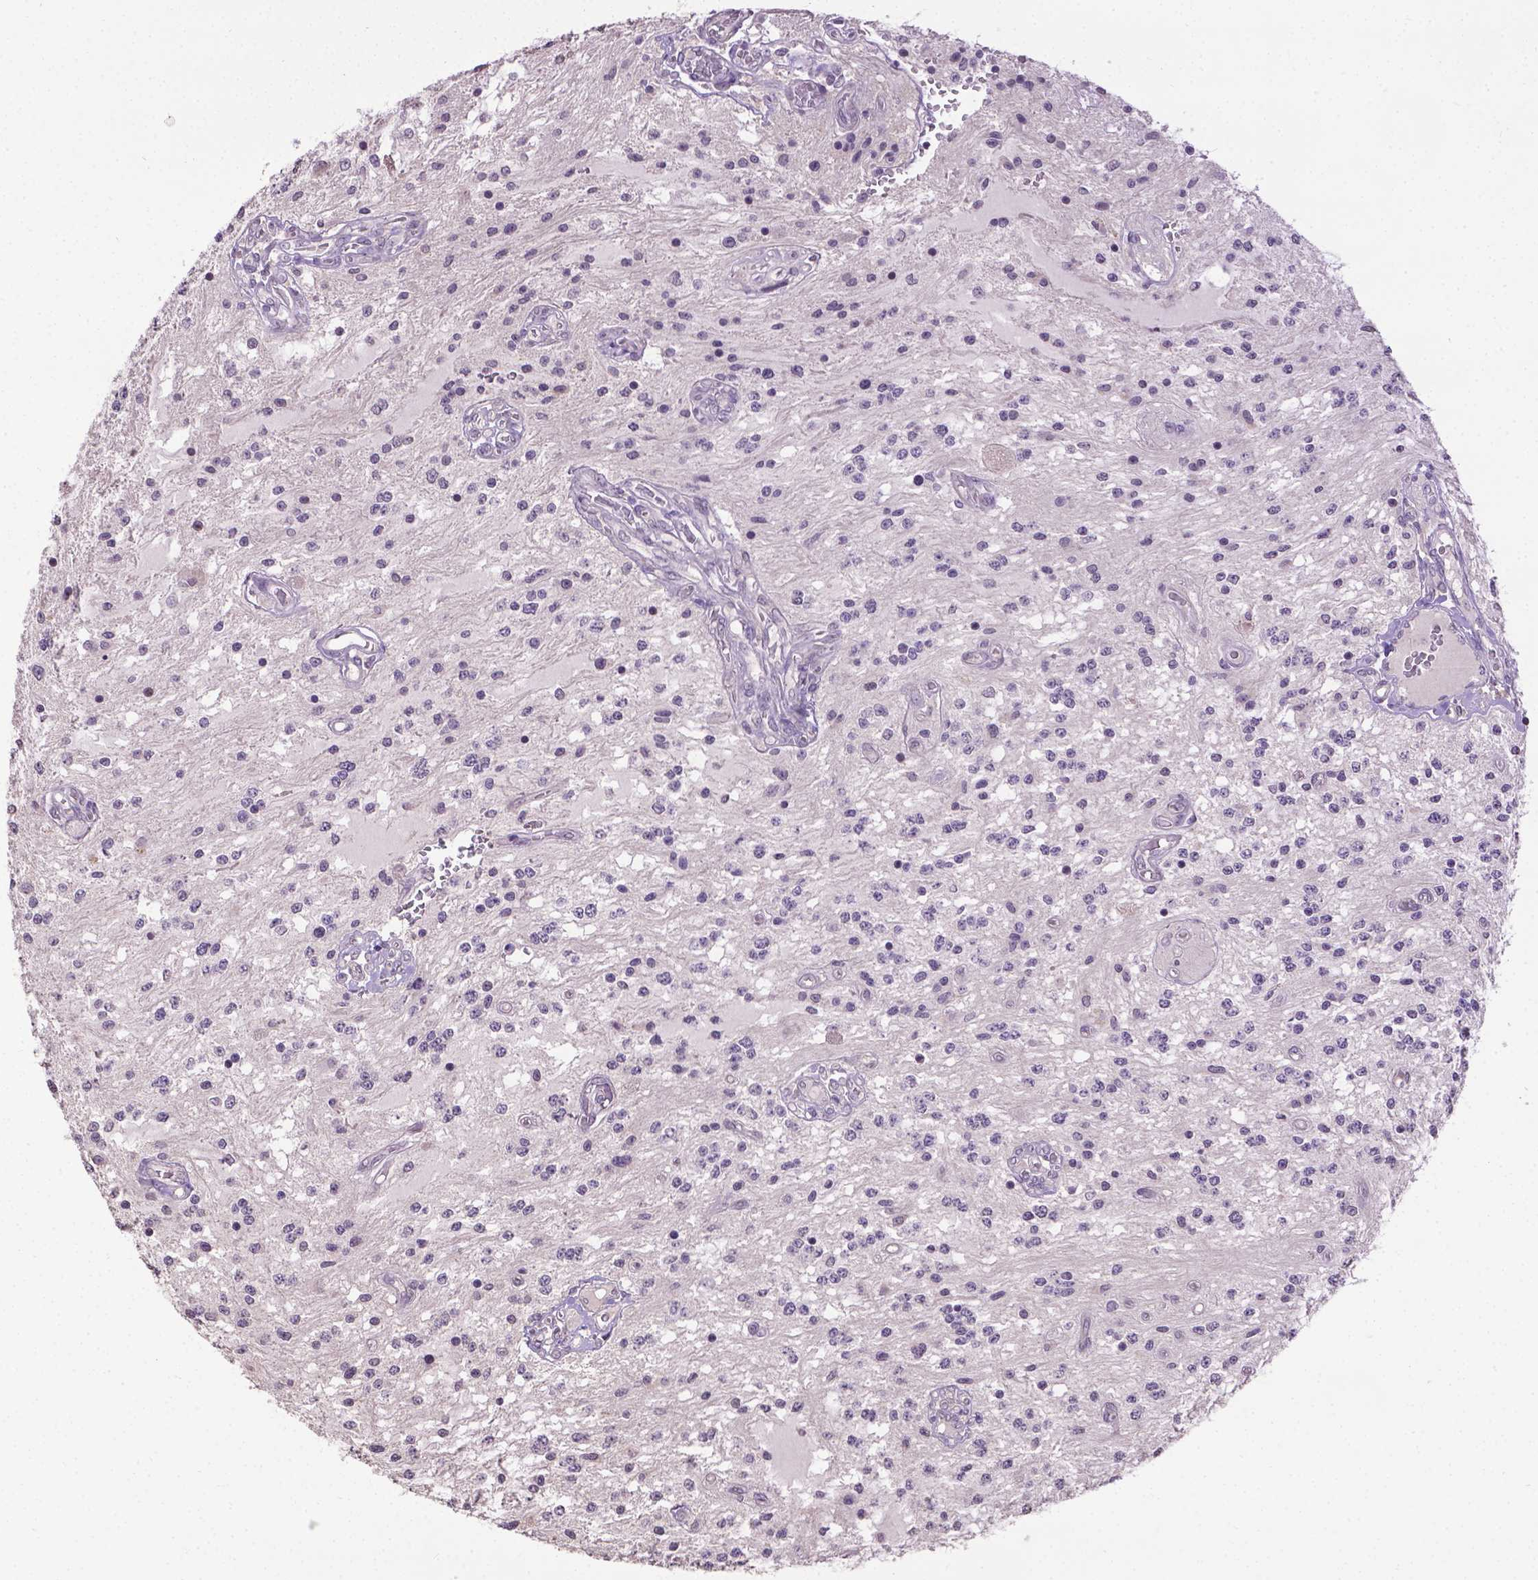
{"staining": {"intensity": "negative", "quantity": "none", "location": "none"}, "tissue": "glioma", "cell_type": "Tumor cells", "image_type": "cancer", "snomed": [{"axis": "morphology", "description": "Glioma, malignant, Low grade"}, {"axis": "topography", "description": "Cerebellum"}], "caption": "Protein analysis of glioma reveals no significant positivity in tumor cells.", "gene": "CPM", "patient": {"sex": "female", "age": 14}}